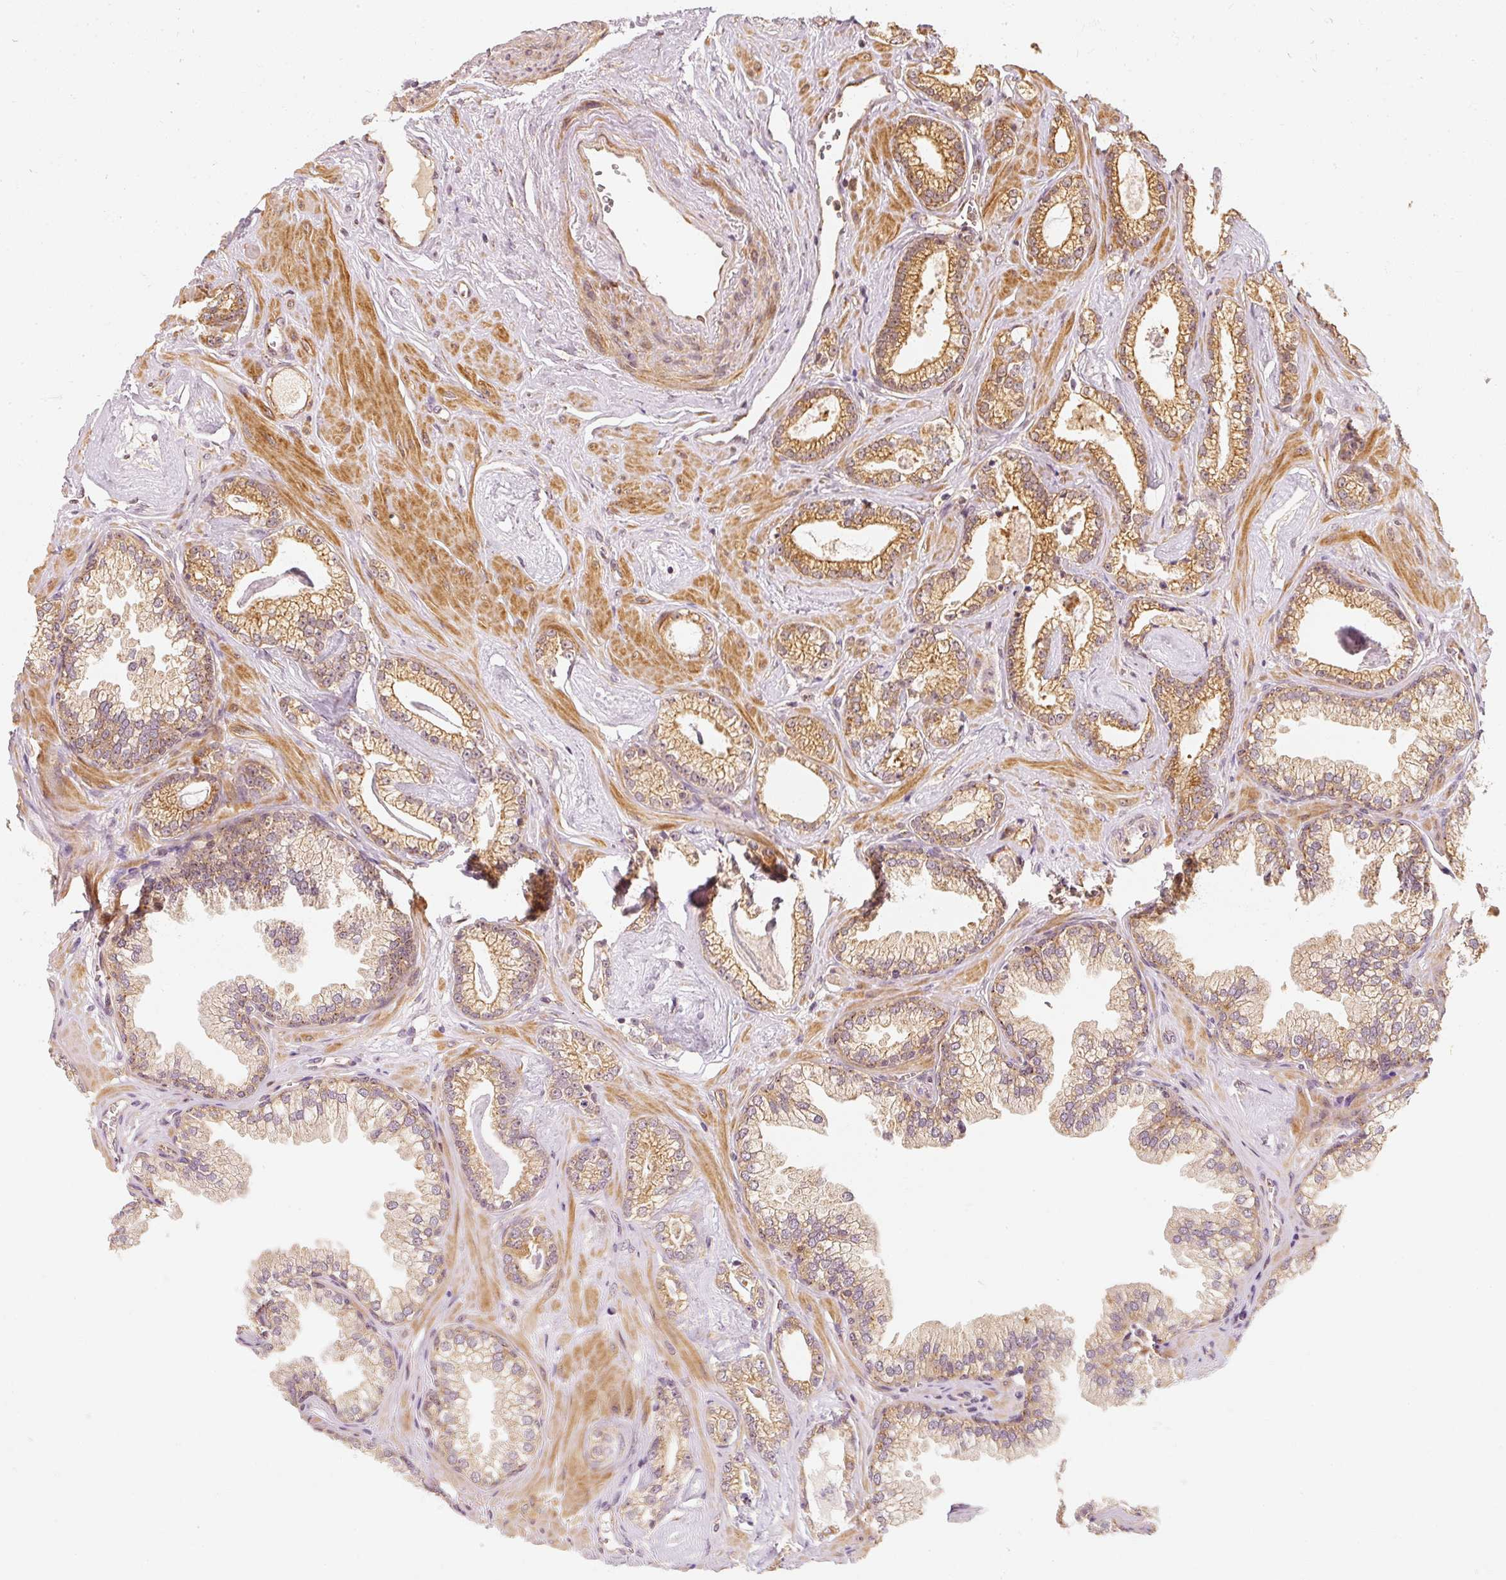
{"staining": {"intensity": "moderate", "quantity": "25%-75%", "location": "cytoplasmic/membranous"}, "tissue": "prostate cancer", "cell_type": "Tumor cells", "image_type": "cancer", "snomed": [{"axis": "morphology", "description": "Adenocarcinoma, Low grade"}, {"axis": "topography", "description": "Prostate"}], "caption": "Approximately 25%-75% of tumor cells in human prostate cancer (low-grade adenocarcinoma) display moderate cytoplasmic/membranous protein positivity as visualized by brown immunohistochemical staining.", "gene": "EEF1A2", "patient": {"sex": "male", "age": 60}}